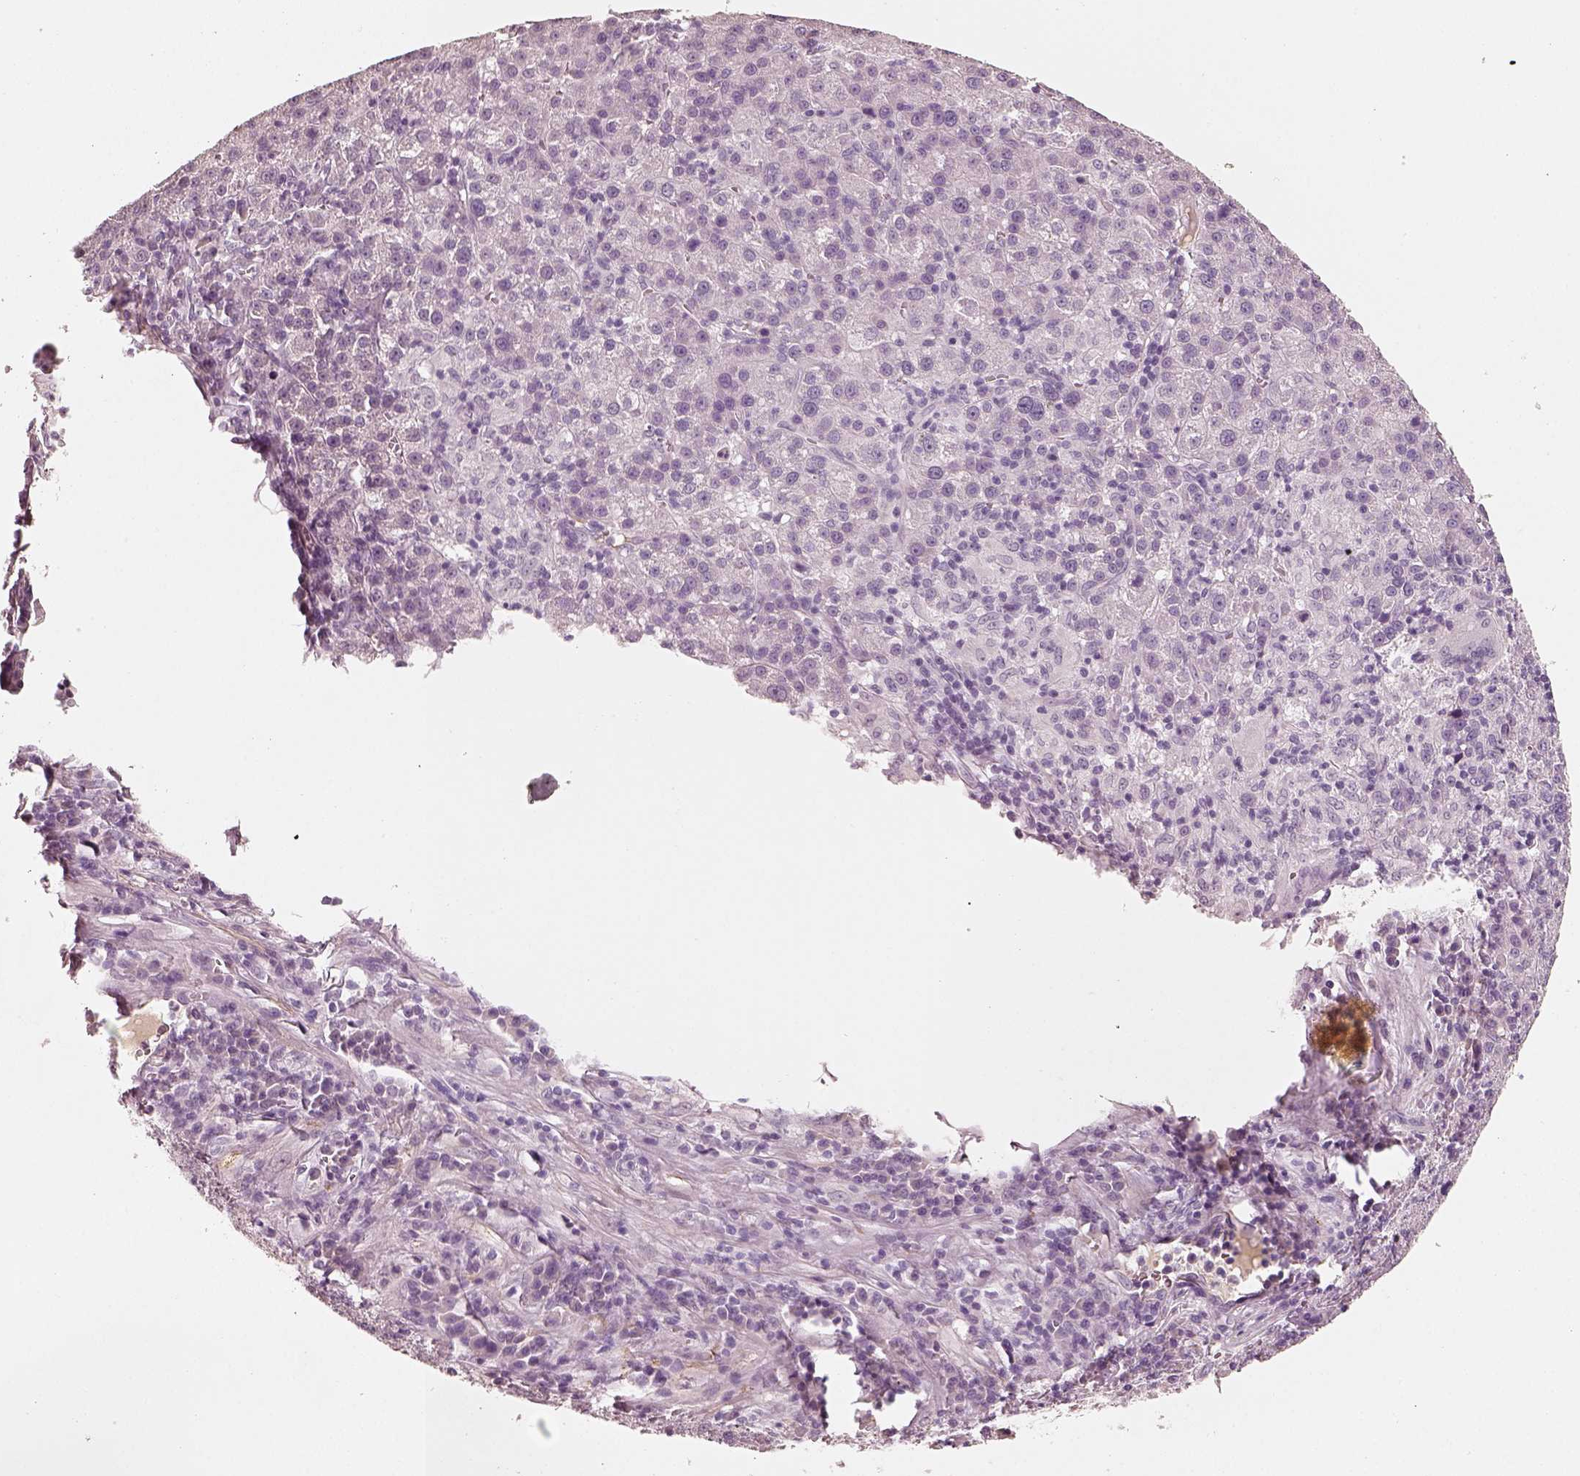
{"staining": {"intensity": "negative", "quantity": "none", "location": "none"}, "tissue": "liver cancer", "cell_type": "Tumor cells", "image_type": "cancer", "snomed": [{"axis": "morphology", "description": "Carcinoma, Hepatocellular, NOS"}, {"axis": "topography", "description": "Liver"}], "caption": "The image reveals no staining of tumor cells in hepatocellular carcinoma (liver).", "gene": "RS1", "patient": {"sex": "female", "age": 60}}